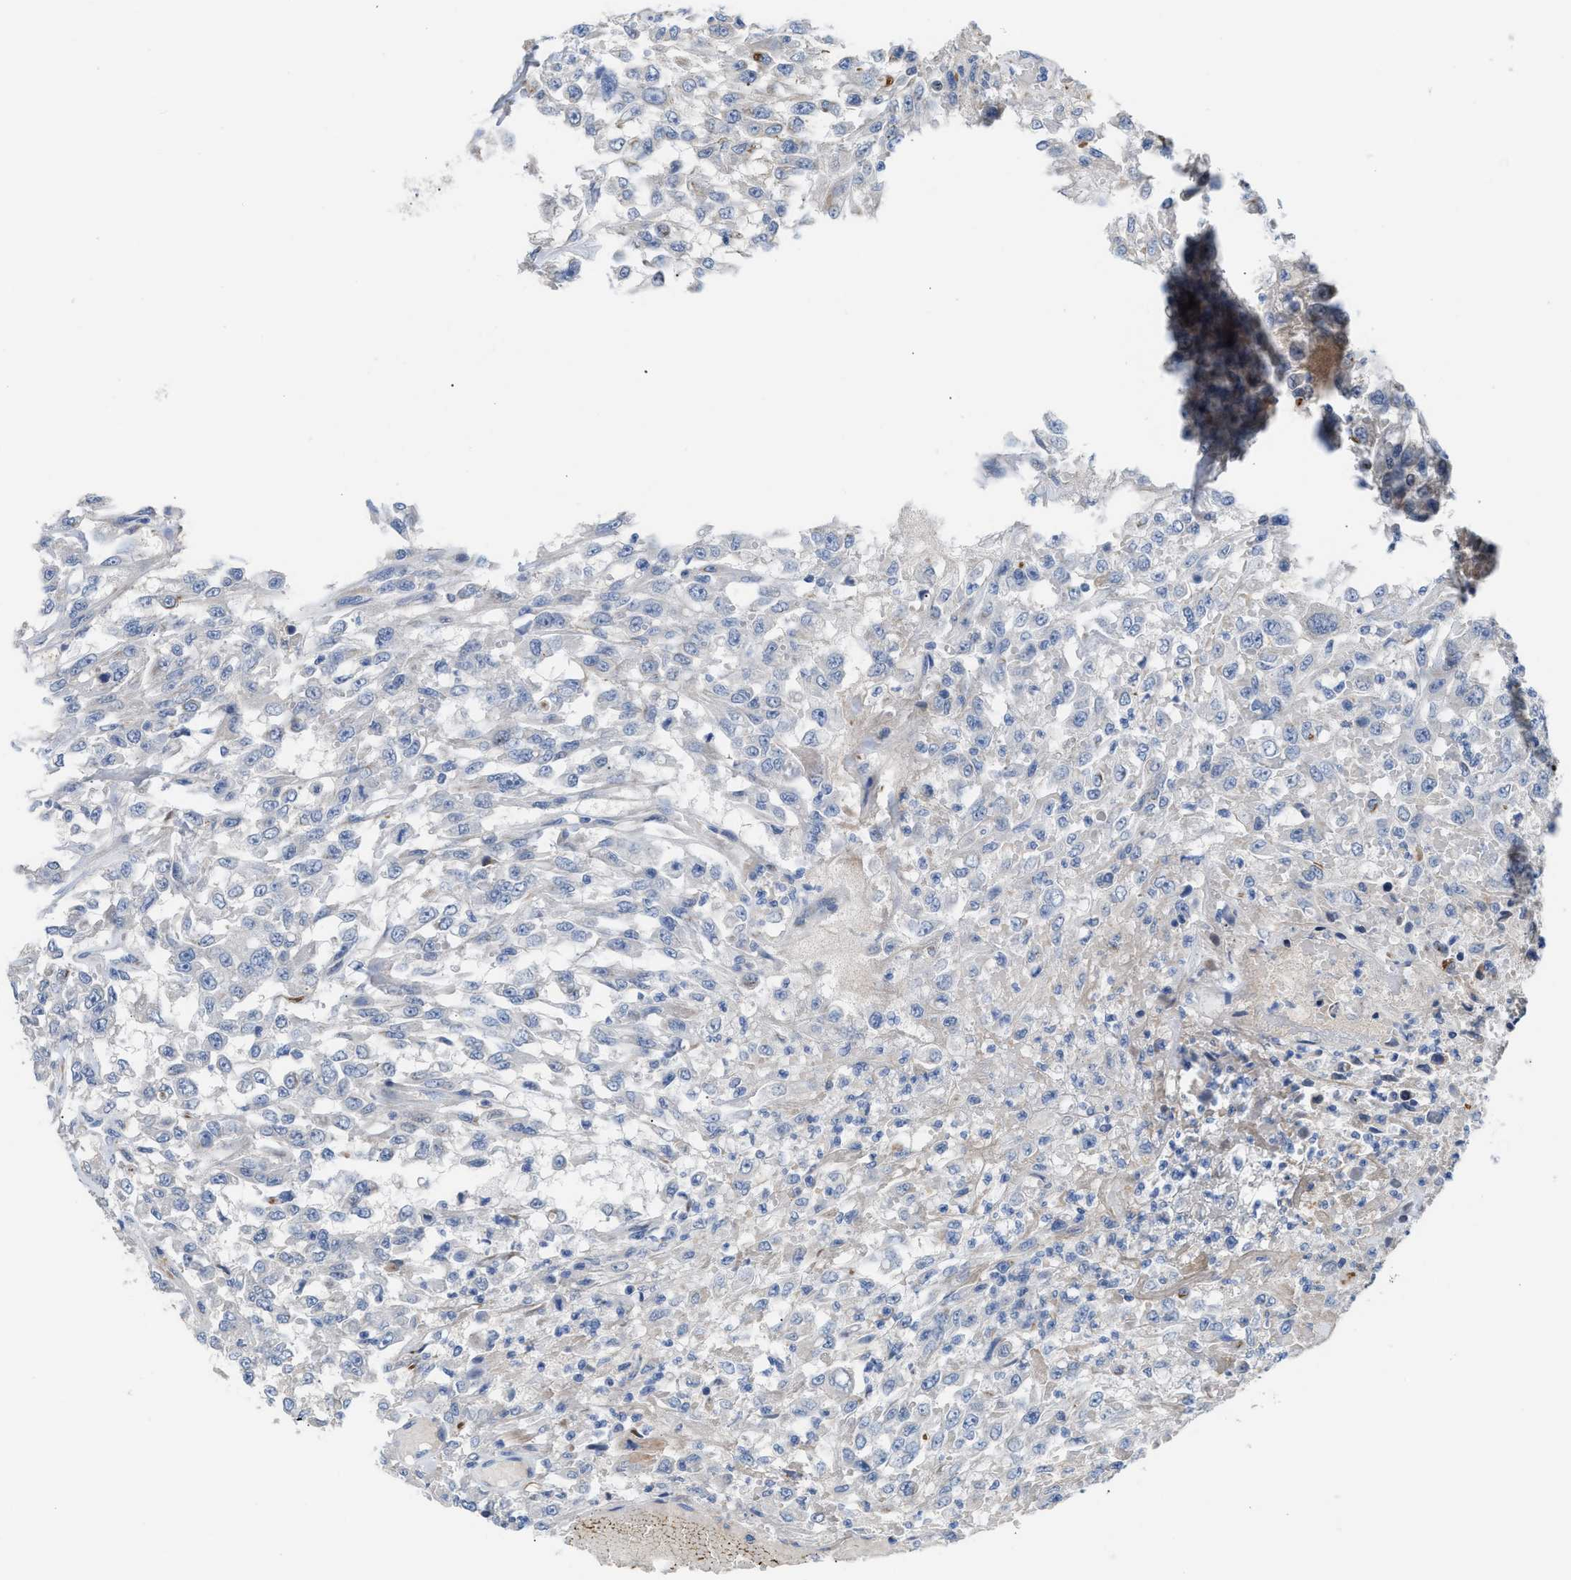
{"staining": {"intensity": "negative", "quantity": "none", "location": "none"}, "tissue": "urothelial cancer", "cell_type": "Tumor cells", "image_type": "cancer", "snomed": [{"axis": "morphology", "description": "Urothelial carcinoma, High grade"}, {"axis": "topography", "description": "Urinary bladder"}], "caption": "IHC of human urothelial cancer reveals no positivity in tumor cells.", "gene": "TFPI", "patient": {"sex": "male", "age": 46}}